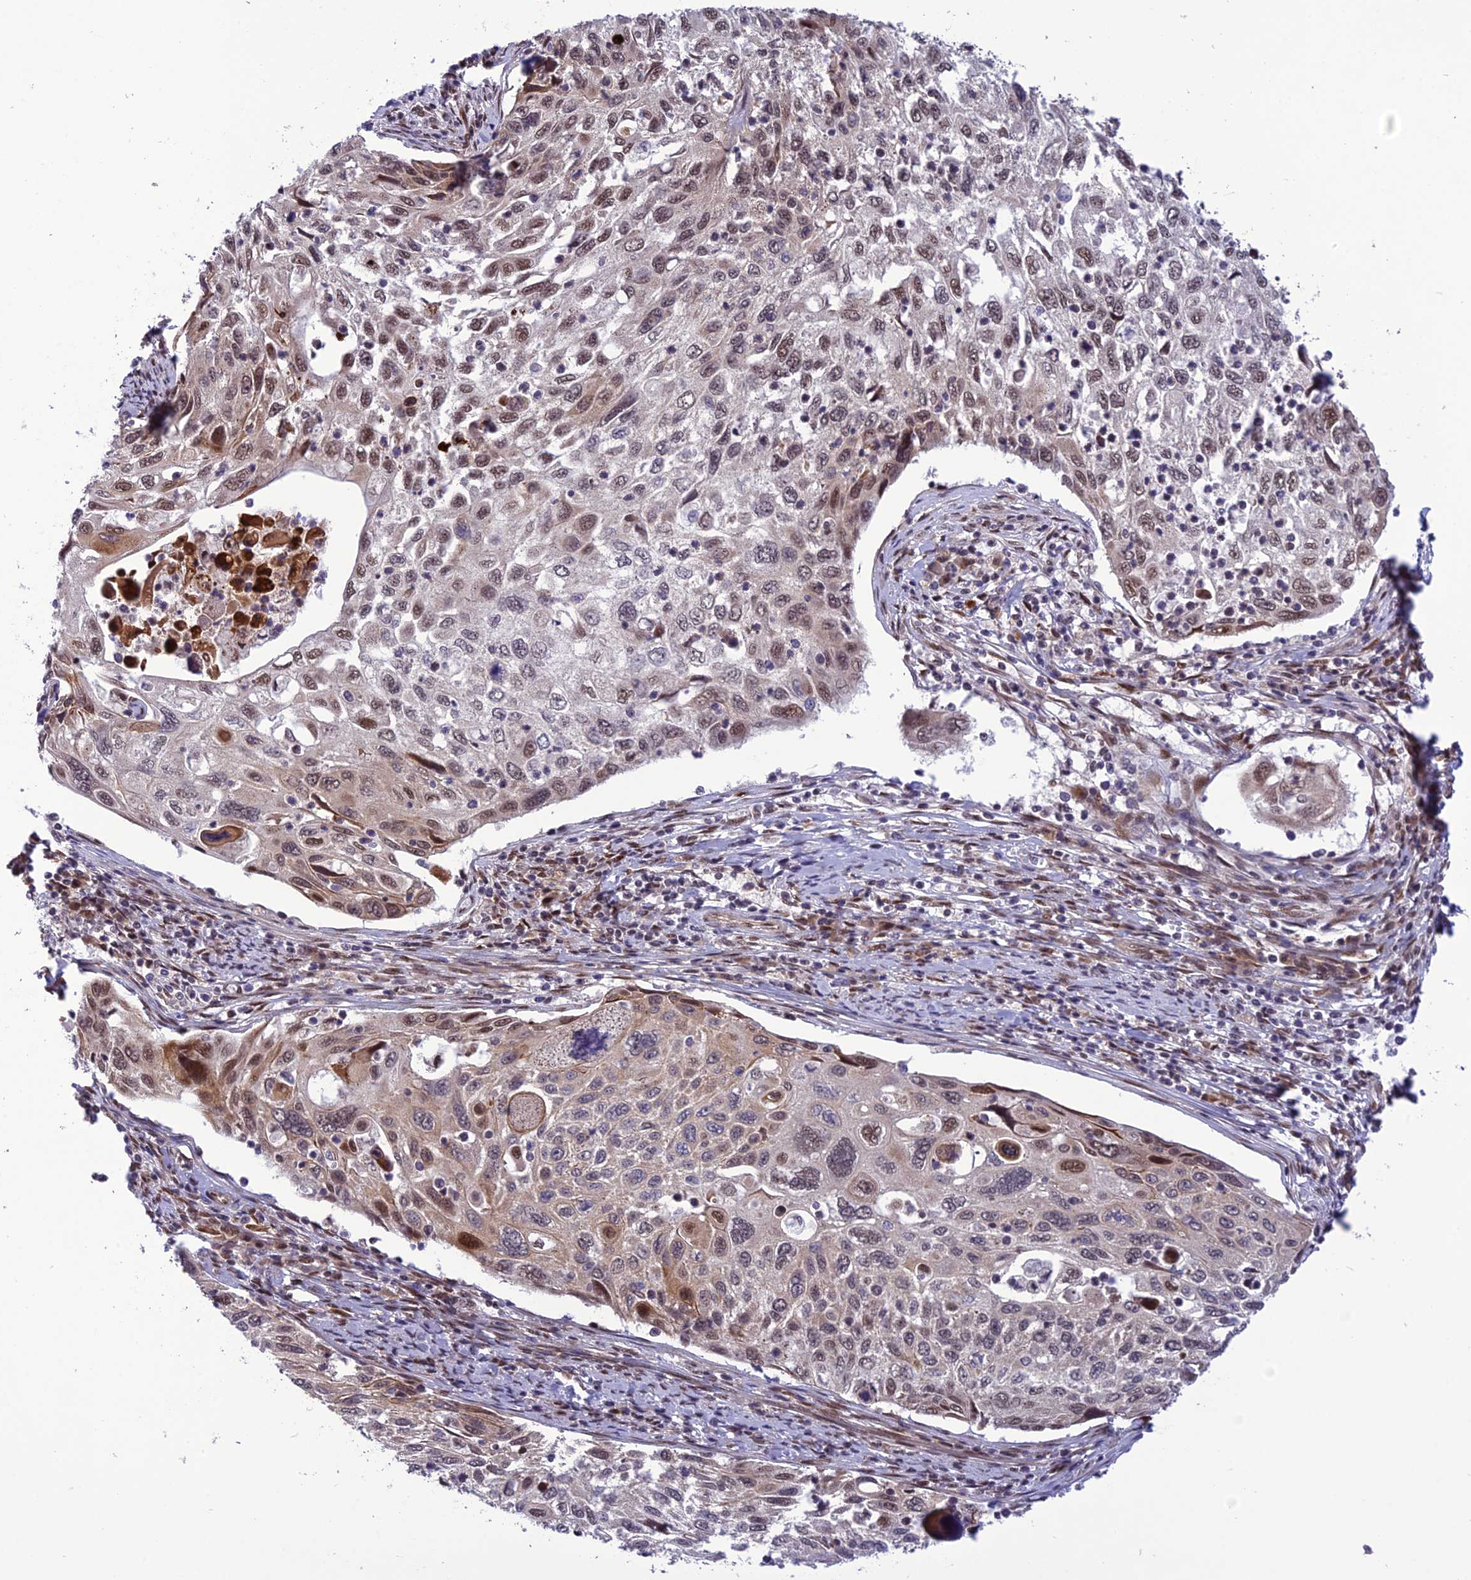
{"staining": {"intensity": "moderate", "quantity": "25%-75%", "location": "nuclear"}, "tissue": "cervical cancer", "cell_type": "Tumor cells", "image_type": "cancer", "snomed": [{"axis": "morphology", "description": "Squamous cell carcinoma, NOS"}, {"axis": "topography", "description": "Cervix"}], "caption": "Immunohistochemical staining of cervical squamous cell carcinoma reveals medium levels of moderate nuclear protein staining in about 25%-75% of tumor cells.", "gene": "RTRAF", "patient": {"sex": "female", "age": 70}}